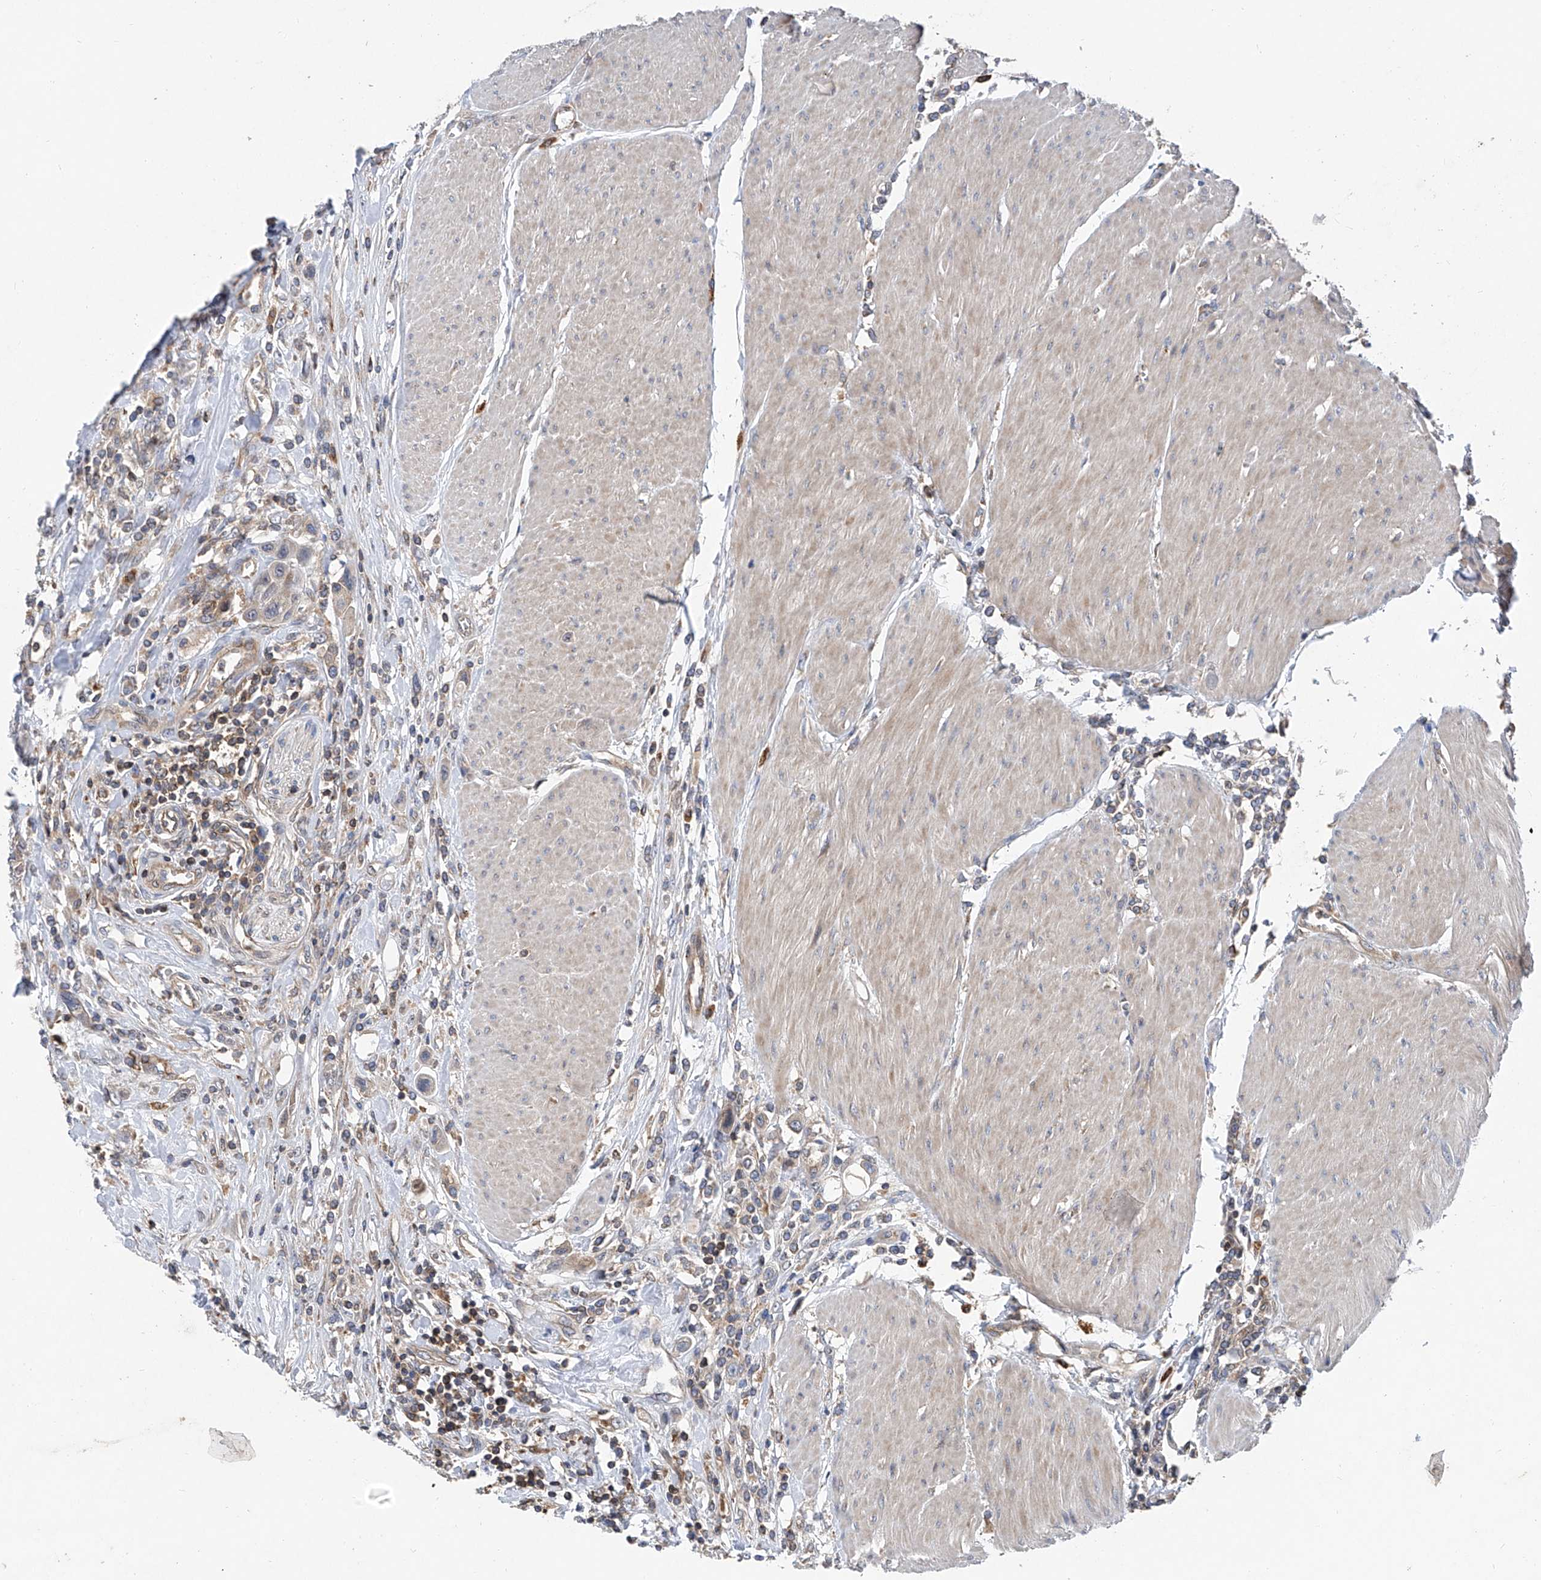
{"staining": {"intensity": "negative", "quantity": "none", "location": "none"}, "tissue": "urothelial cancer", "cell_type": "Tumor cells", "image_type": "cancer", "snomed": [{"axis": "morphology", "description": "Urothelial carcinoma, High grade"}, {"axis": "topography", "description": "Urinary bladder"}], "caption": "Tumor cells are negative for brown protein staining in urothelial cancer.", "gene": "TRIM38", "patient": {"sex": "male", "age": 50}}